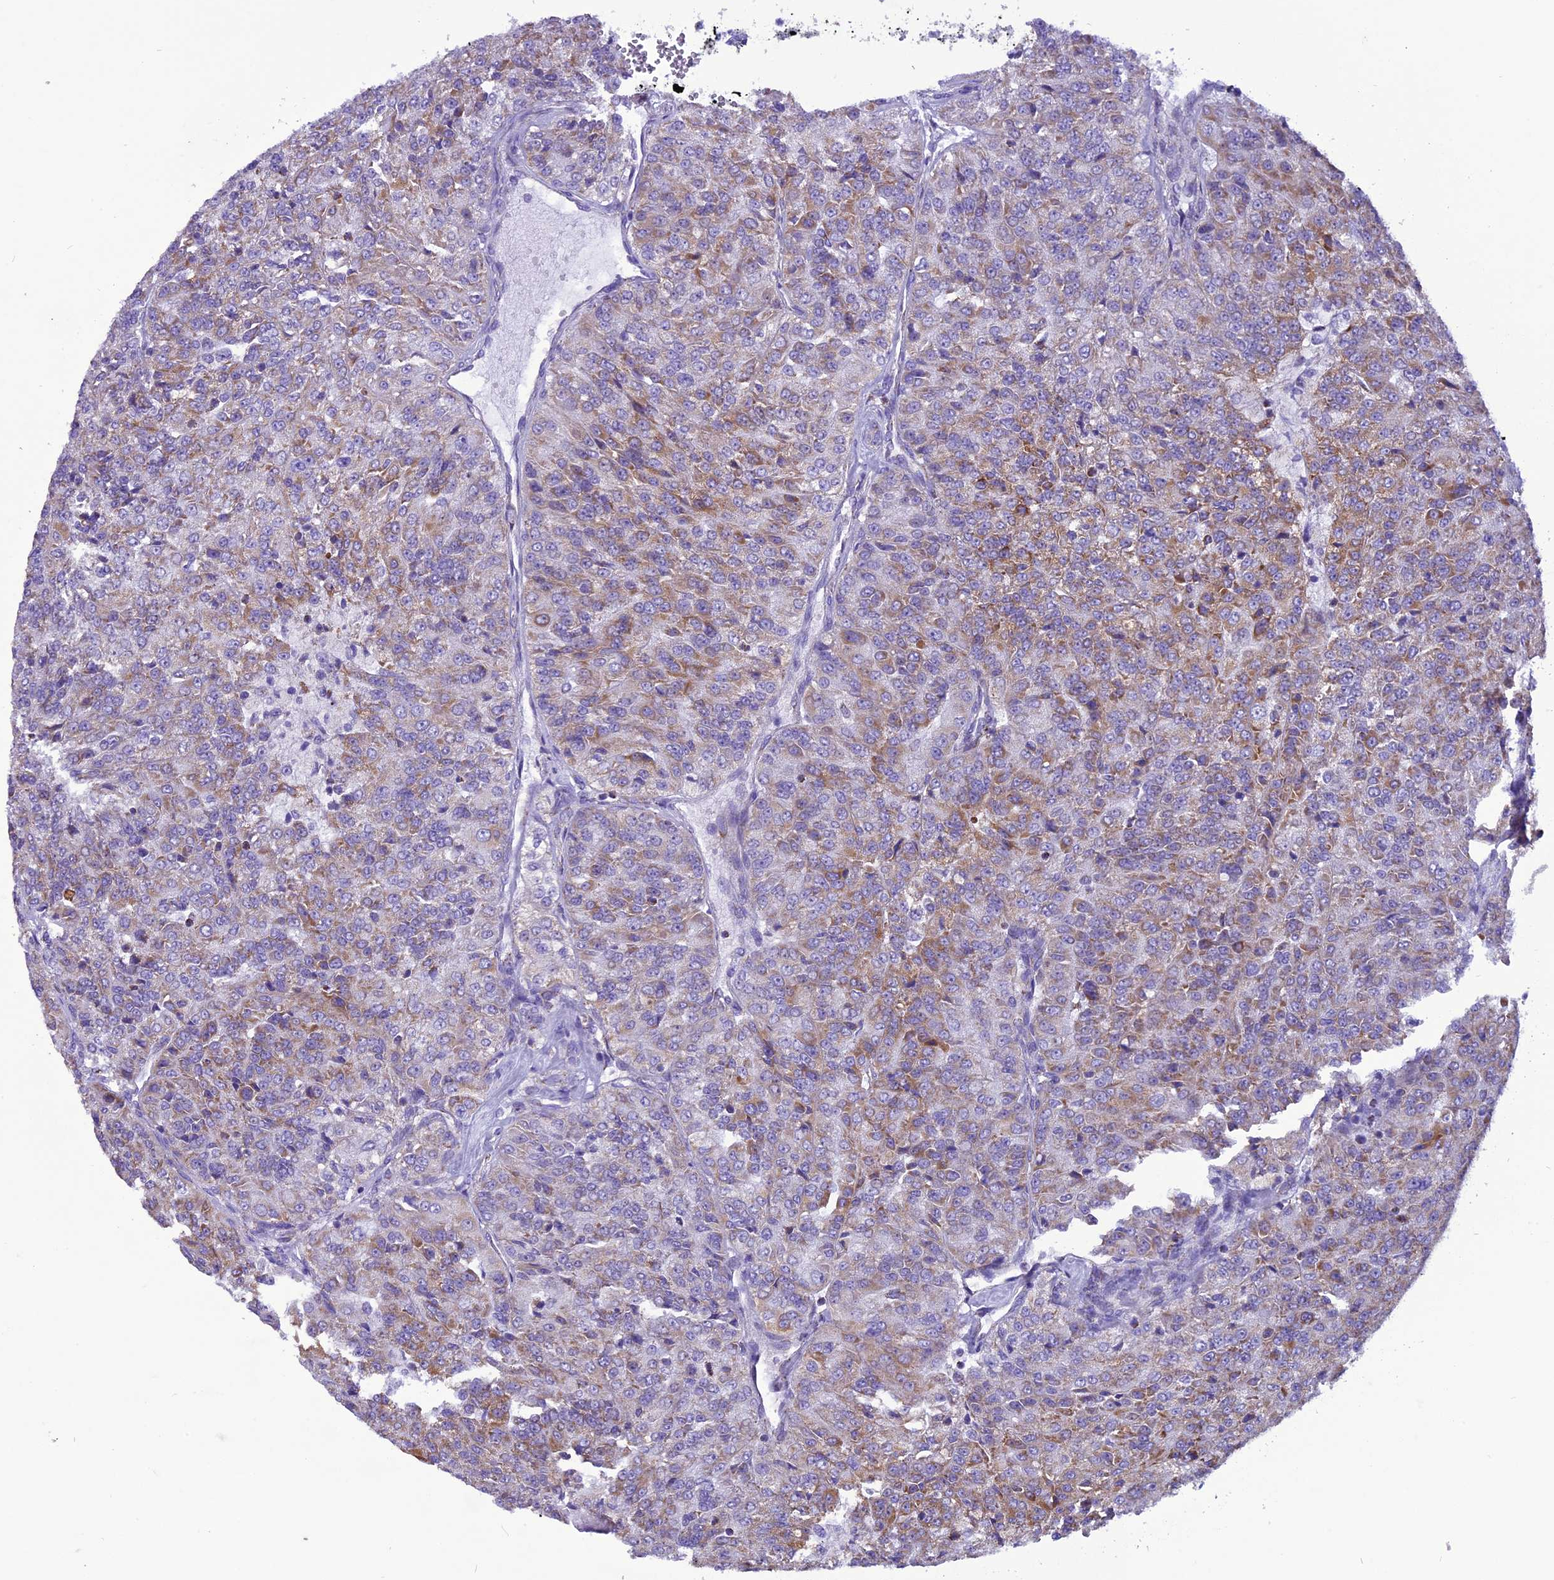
{"staining": {"intensity": "weak", "quantity": "25%-75%", "location": "cytoplasmic/membranous"}, "tissue": "renal cancer", "cell_type": "Tumor cells", "image_type": "cancer", "snomed": [{"axis": "morphology", "description": "Adenocarcinoma, NOS"}, {"axis": "topography", "description": "Kidney"}], "caption": "Immunohistochemical staining of renal cancer demonstrates low levels of weak cytoplasmic/membranous staining in approximately 25%-75% of tumor cells.", "gene": "ICA1L", "patient": {"sex": "female", "age": 63}}